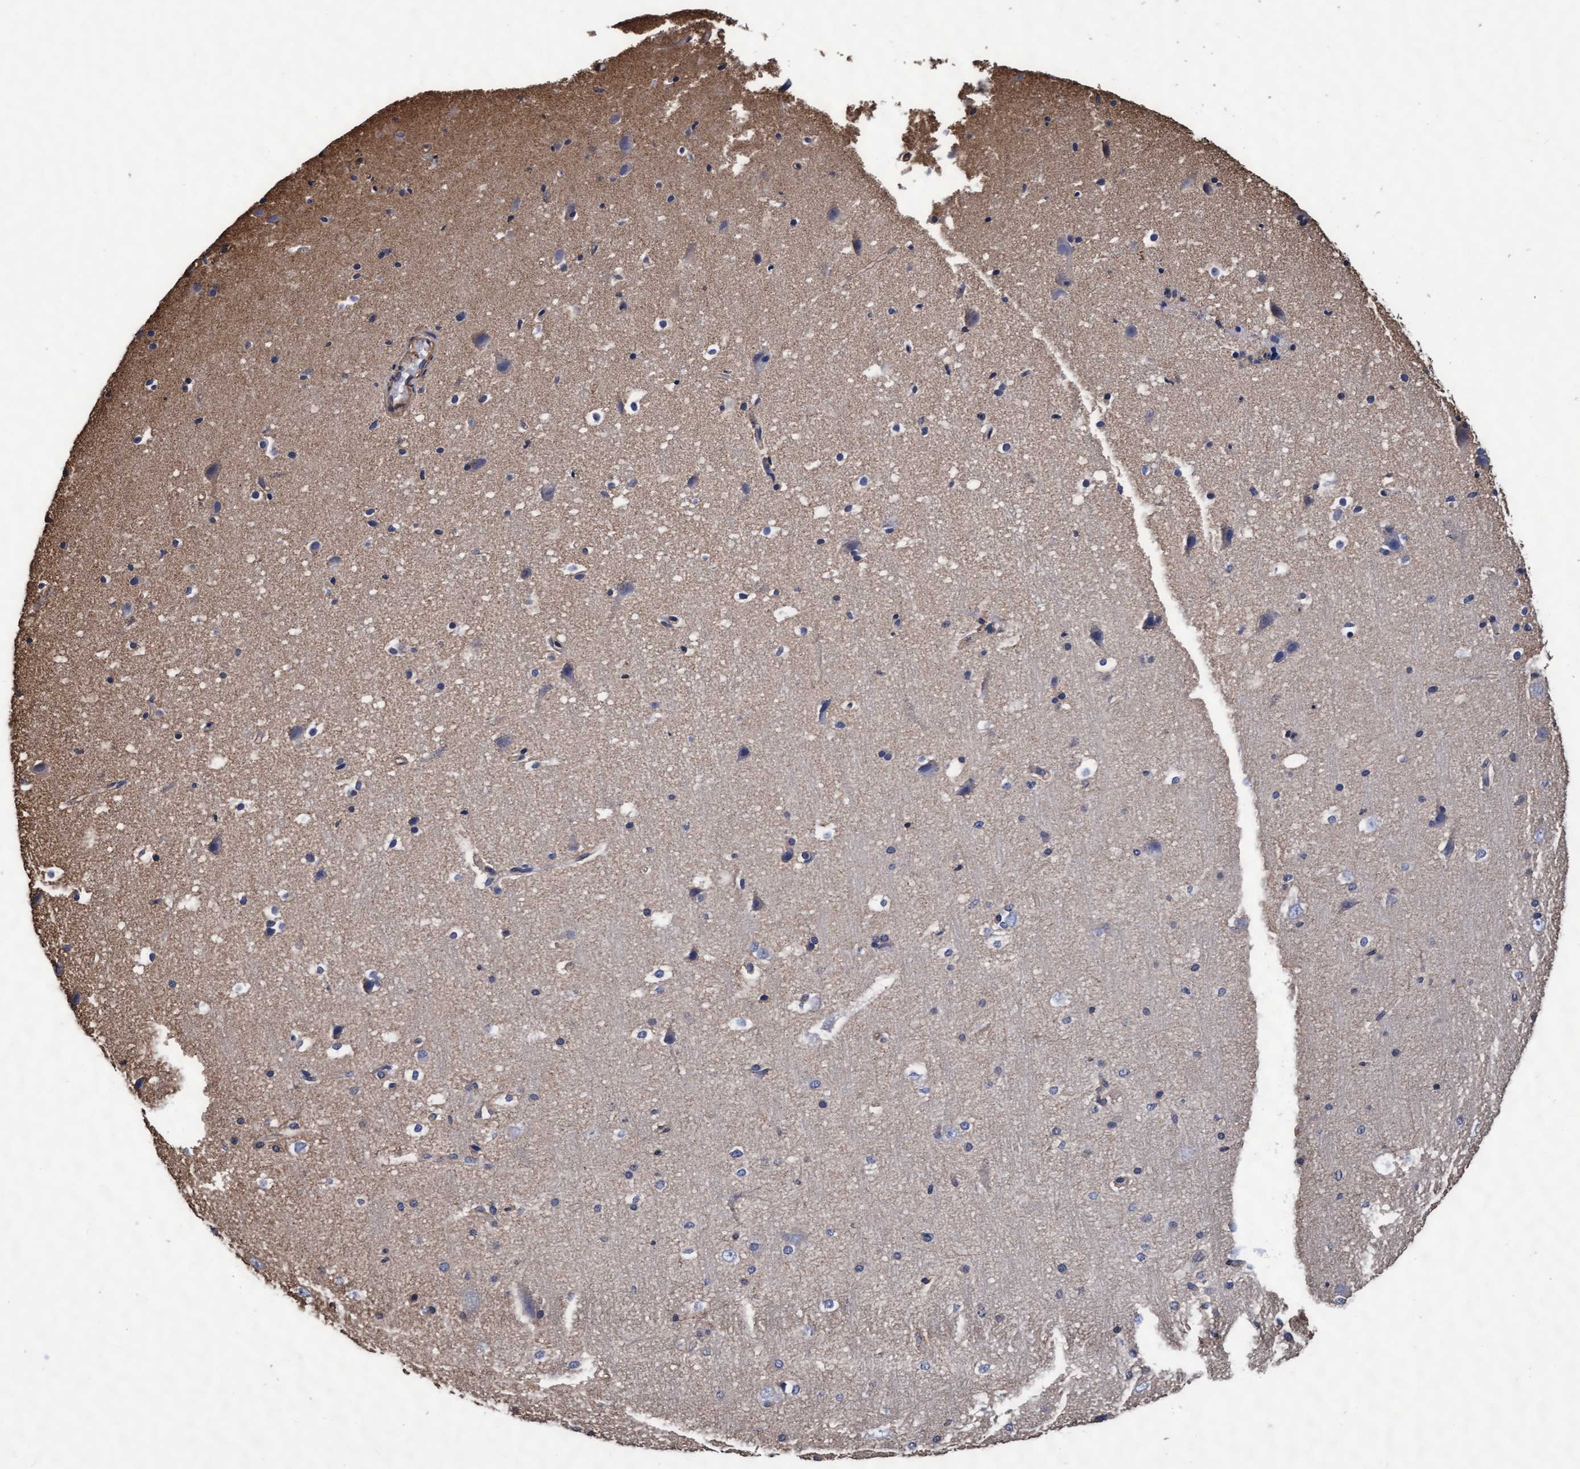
{"staining": {"intensity": "weak", "quantity": ">75%", "location": "cytoplasmic/membranous"}, "tissue": "cerebral cortex", "cell_type": "Endothelial cells", "image_type": "normal", "snomed": [{"axis": "morphology", "description": "Normal tissue, NOS"}, {"axis": "morphology", "description": "Developmental malformation"}, {"axis": "topography", "description": "Cerebral cortex"}], "caption": "An IHC photomicrograph of normal tissue is shown. Protein staining in brown highlights weak cytoplasmic/membranous positivity in cerebral cortex within endothelial cells. (DAB (3,3'-diaminobenzidine) = brown stain, brightfield microscopy at high magnification).", "gene": "GRHPR", "patient": {"sex": "female", "age": 30}}